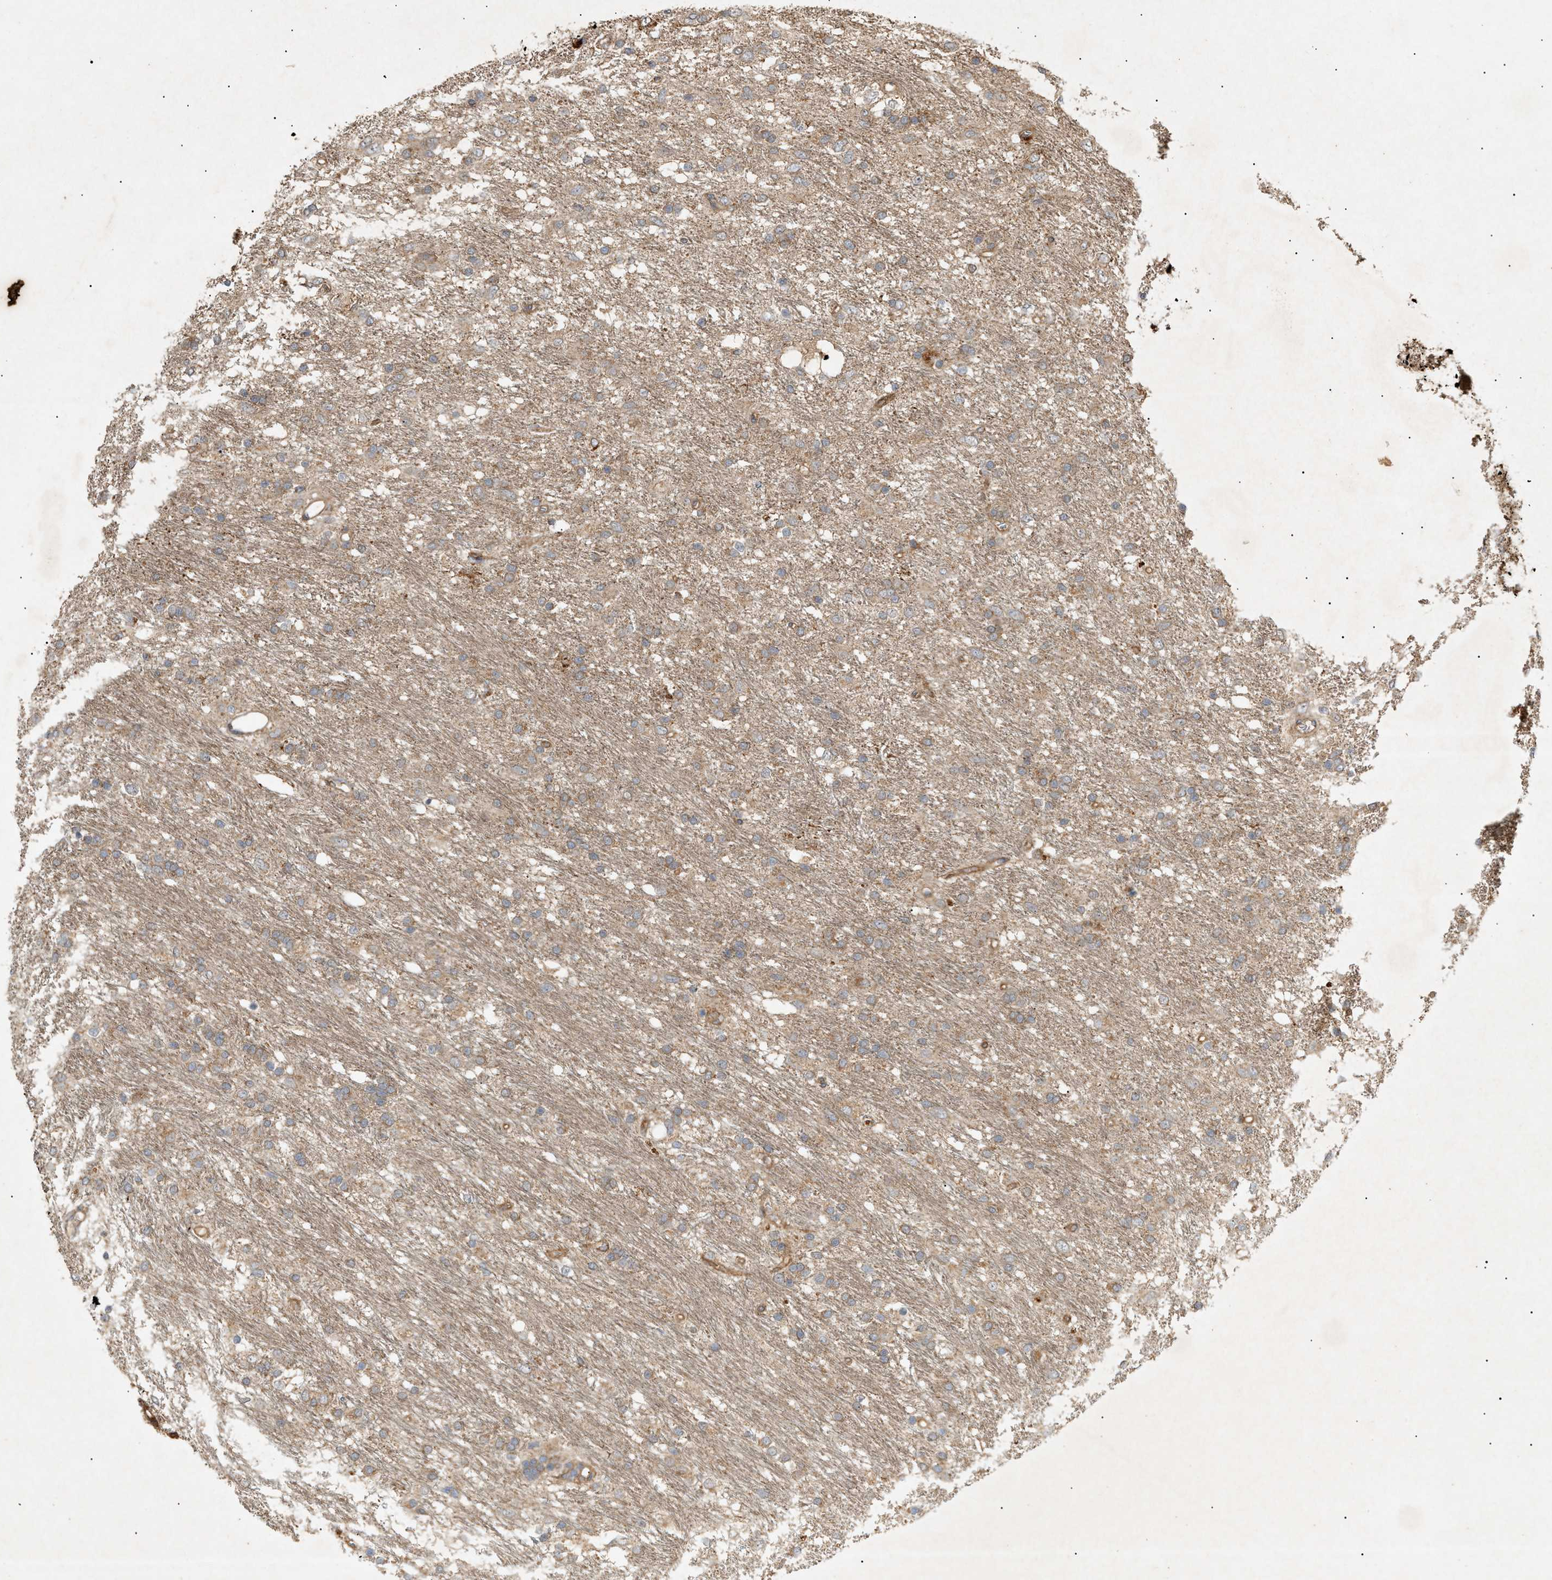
{"staining": {"intensity": "moderate", "quantity": "25%-75%", "location": "cytoplasmic/membranous"}, "tissue": "glioma", "cell_type": "Tumor cells", "image_type": "cancer", "snomed": [{"axis": "morphology", "description": "Glioma, malignant, Low grade"}, {"axis": "topography", "description": "Brain"}], "caption": "A high-resolution histopathology image shows IHC staining of glioma, which shows moderate cytoplasmic/membranous positivity in about 25%-75% of tumor cells.", "gene": "MTCH1", "patient": {"sex": "male", "age": 77}}